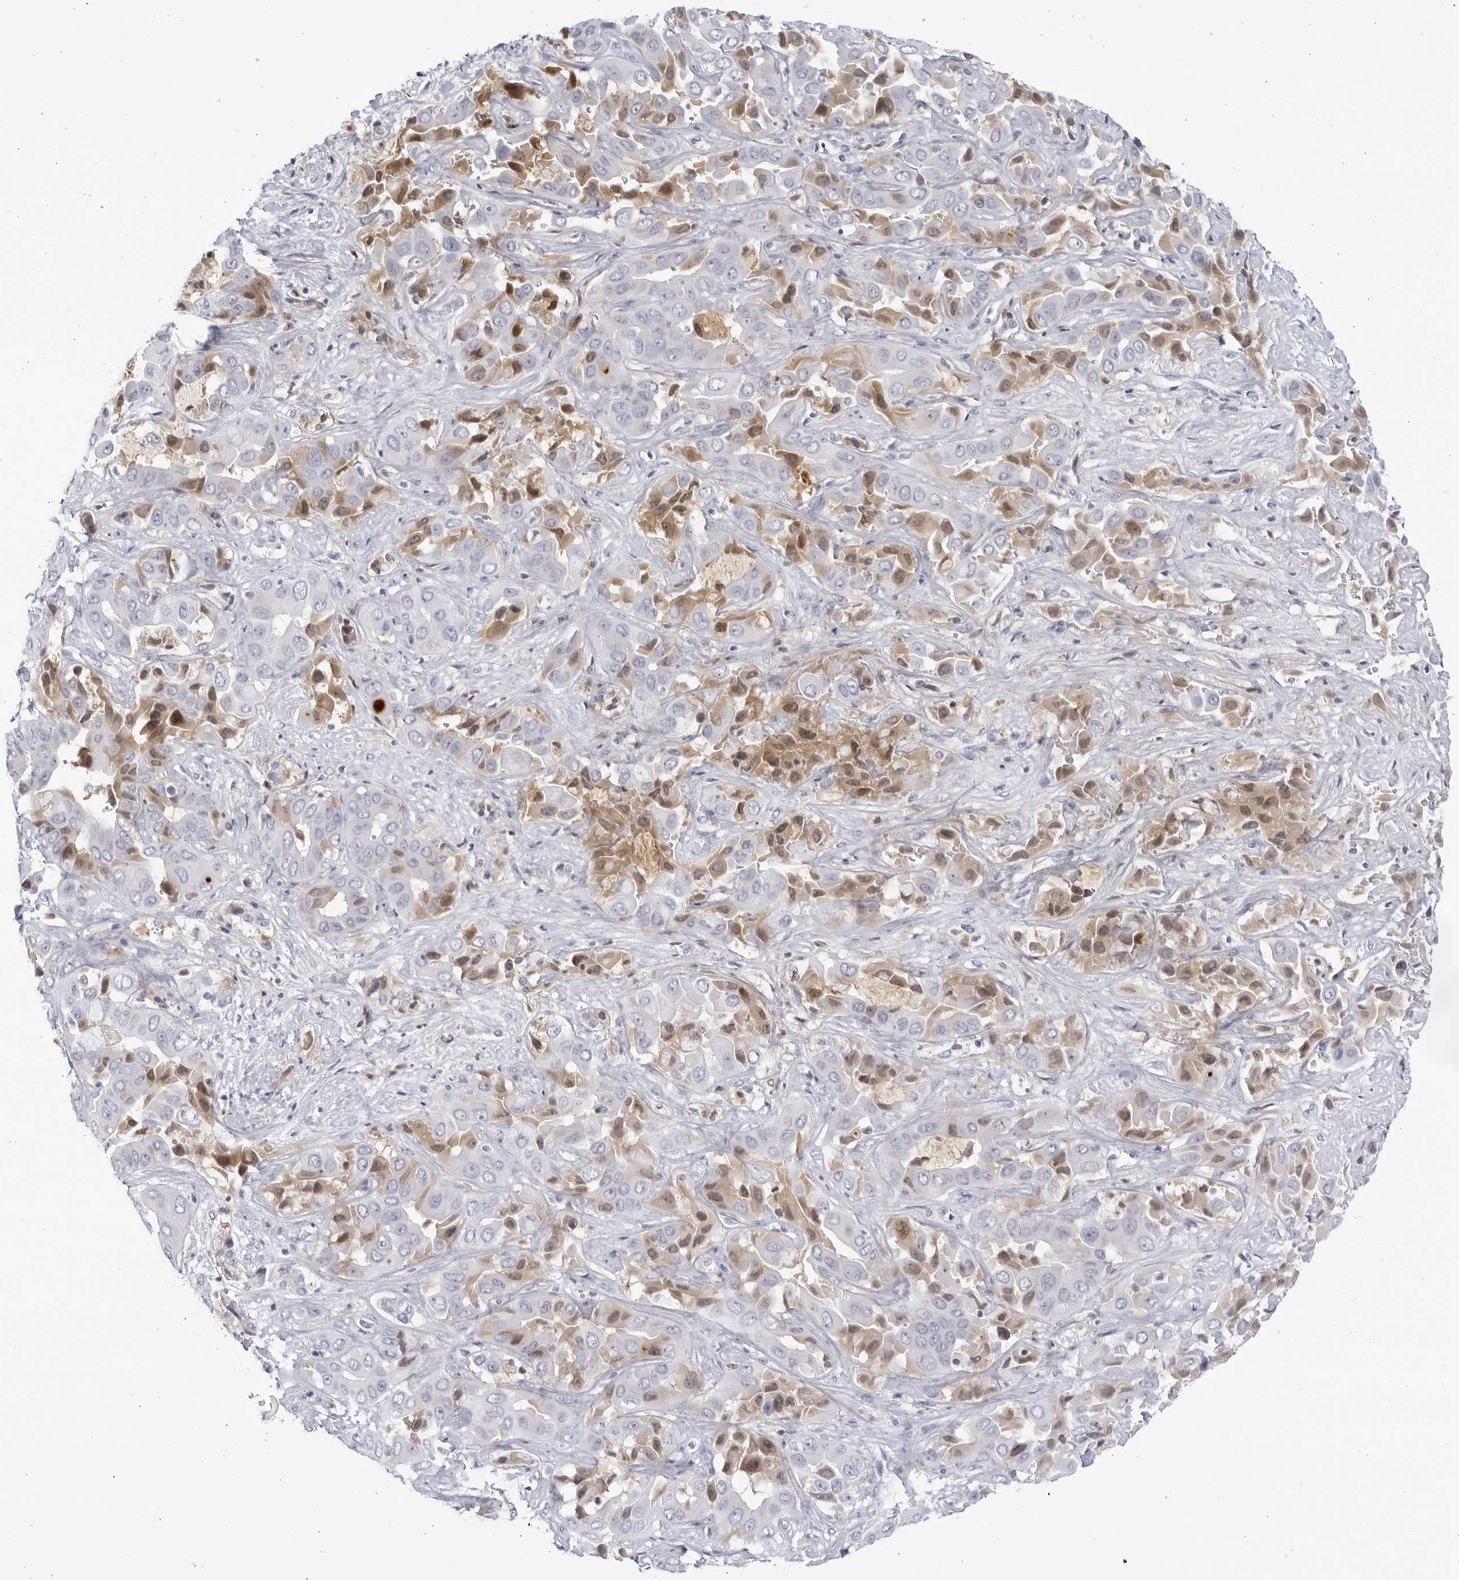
{"staining": {"intensity": "moderate", "quantity": "25%-75%", "location": "cytoplasmic/membranous,nuclear"}, "tissue": "liver cancer", "cell_type": "Tumor cells", "image_type": "cancer", "snomed": [{"axis": "morphology", "description": "Cholangiocarcinoma"}, {"axis": "topography", "description": "Liver"}], "caption": "The immunohistochemical stain highlights moderate cytoplasmic/membranous and nuclear expression in tumor cells of liver cancer tissue.", "gene": "CNBD1", "patient": {"sex": "female", "age": 52}}